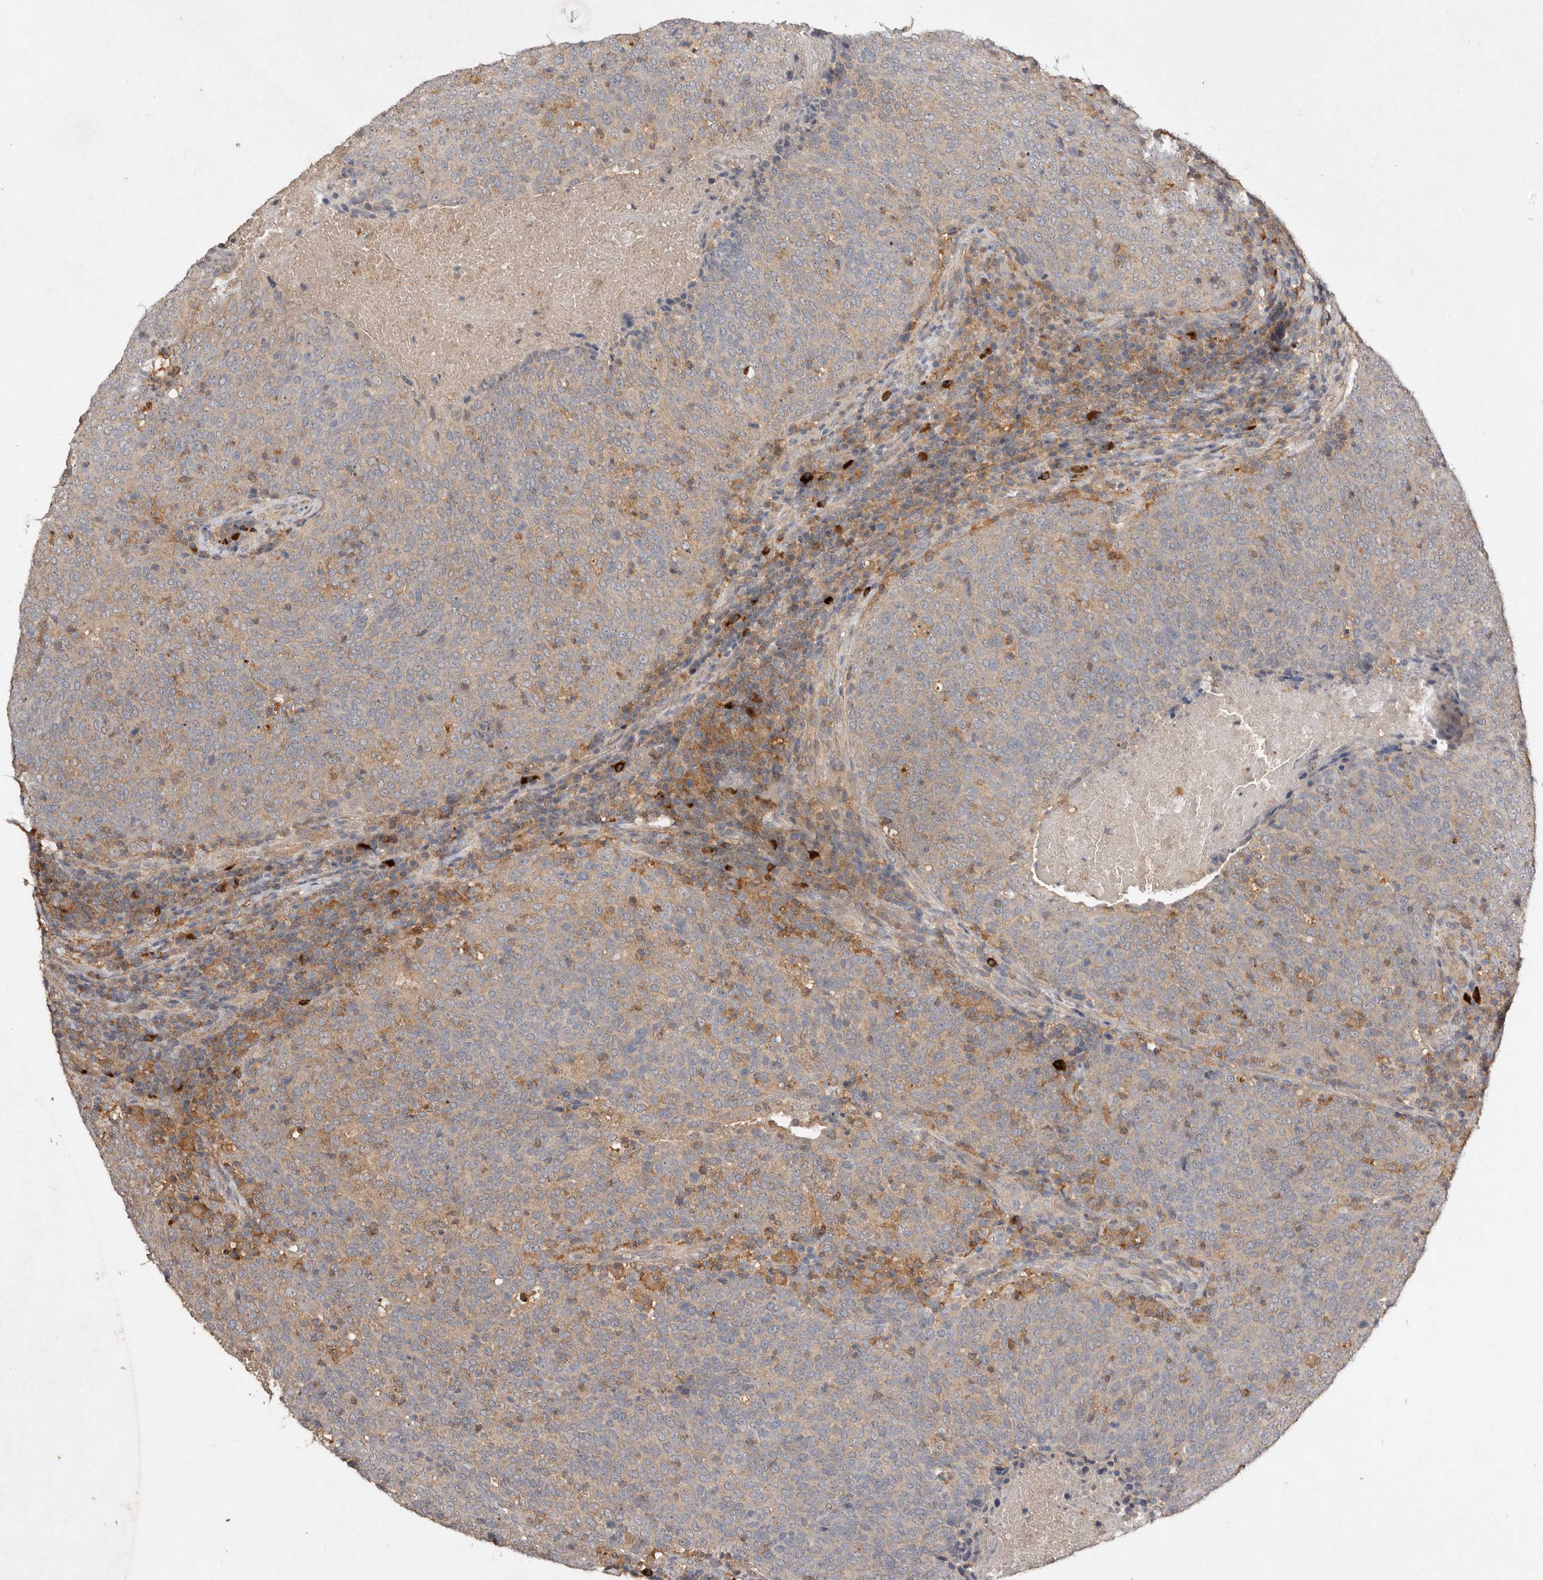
{"staining": {"intensity": "weak", "quantity": "<25%", "location": "cytoplasmic/membranous"}, "tissue": "head and neck cancer", "cell_type": "Tumor cells", "image_type": "cancer", "snomed": [{"axis": "morphology", "description": "Squamous cell carcinoma, NOS"}, {"axis": "morphology", "description": "Squamous cell carcinoma, metastatic, NOS"}, {"axis": "topography", "description": "Lymph node"}, {"axis": "topography", "description": "Head-Neck"}], "caption": "The photomicrograph shows no staining of tumor cells in head and neck cancer.", "gene": "EDEM1", "patient": {"sex": "male", "age": 62}}